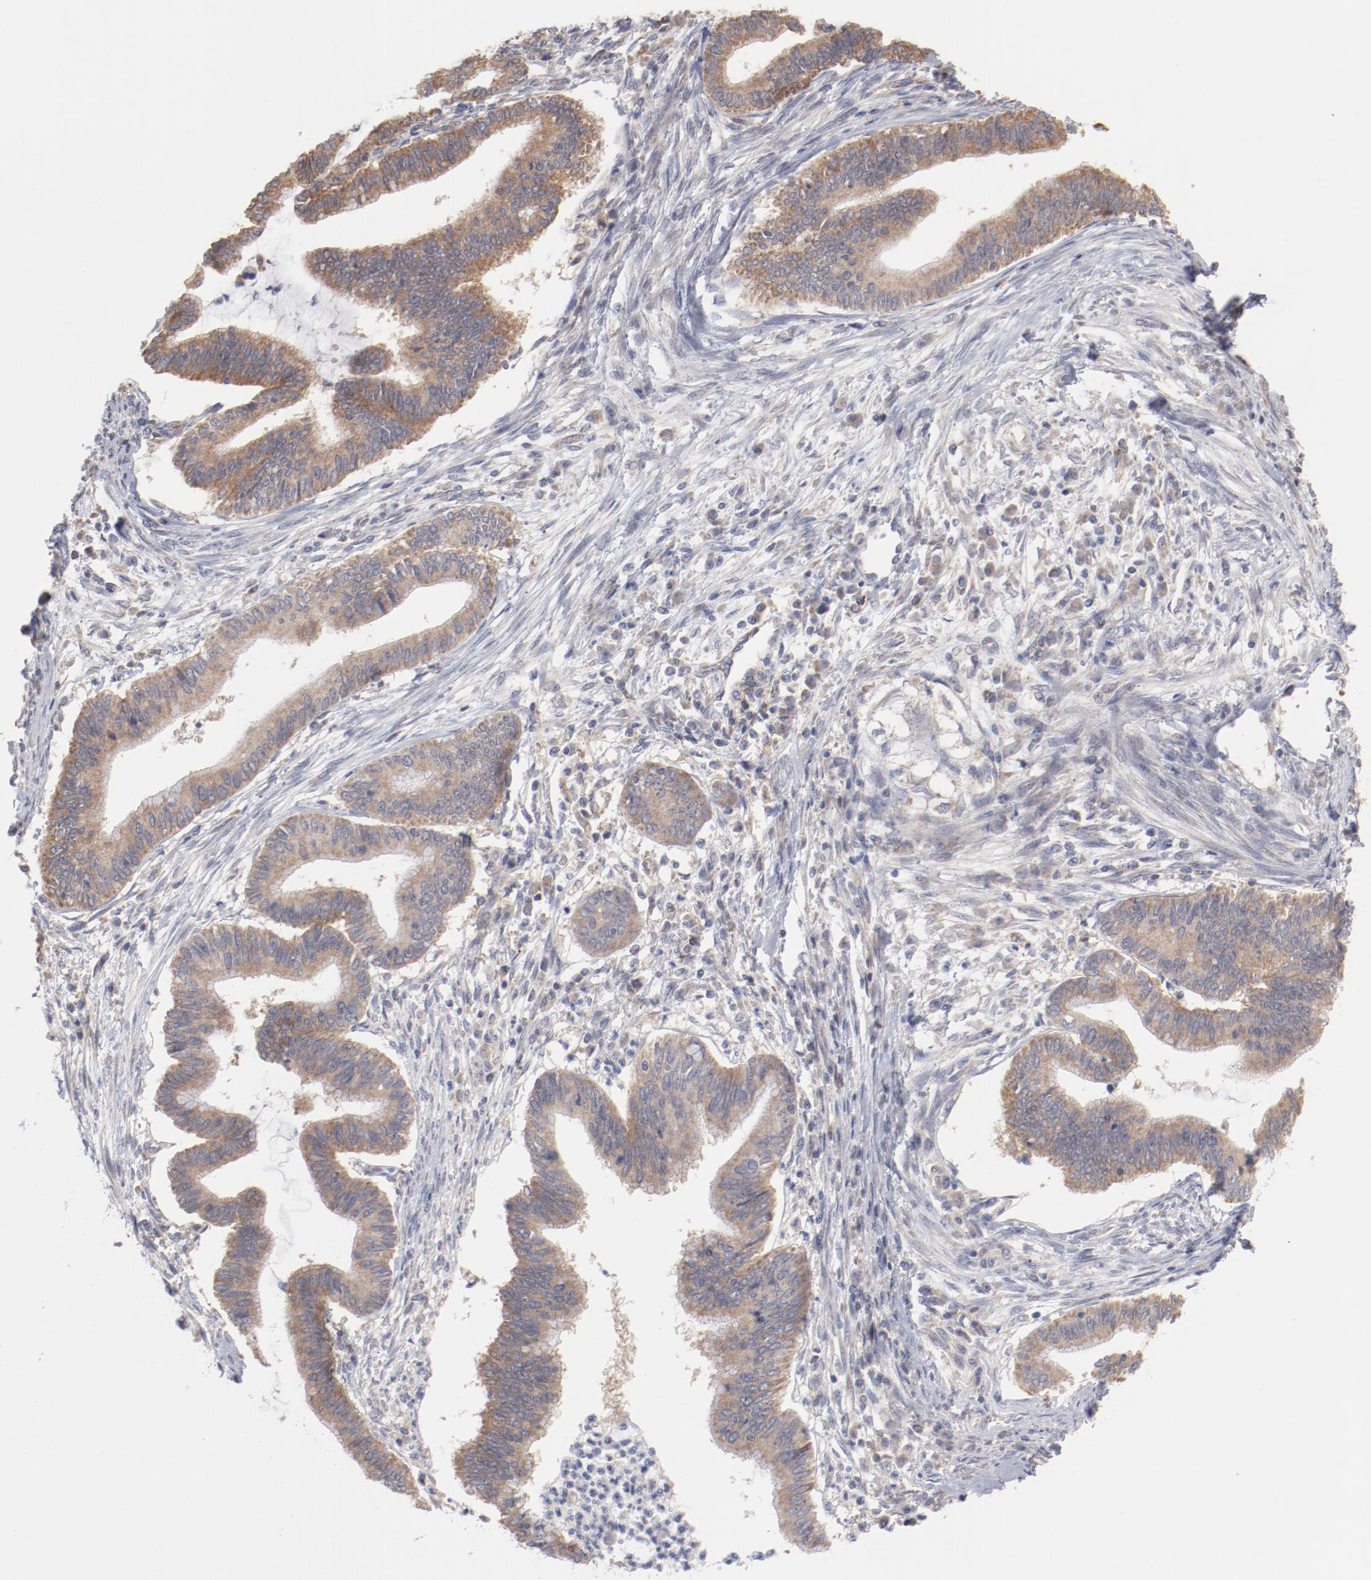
{"staining": {"intensity": "weak", "quantity": ">75%", "location": "cytoplasmic/membranous"}, "tissue": "cervical cancer", "cell_type": "Tumor cells", "image_type": "cancer", "snomed": [{"axis": "morphology", "description": "Adenocarcinoma, NOS"}, {"axis": "topography", "description": "Cervix"}], "caption": "Cervical adenocarcinoma stained for a protein (brown) exhibits weak cytoplasmic/membranous positive expression in about >75% of tumor cells.", "gene": "PPFIBP2", "patient": {"sex": "female", "age": 36}}